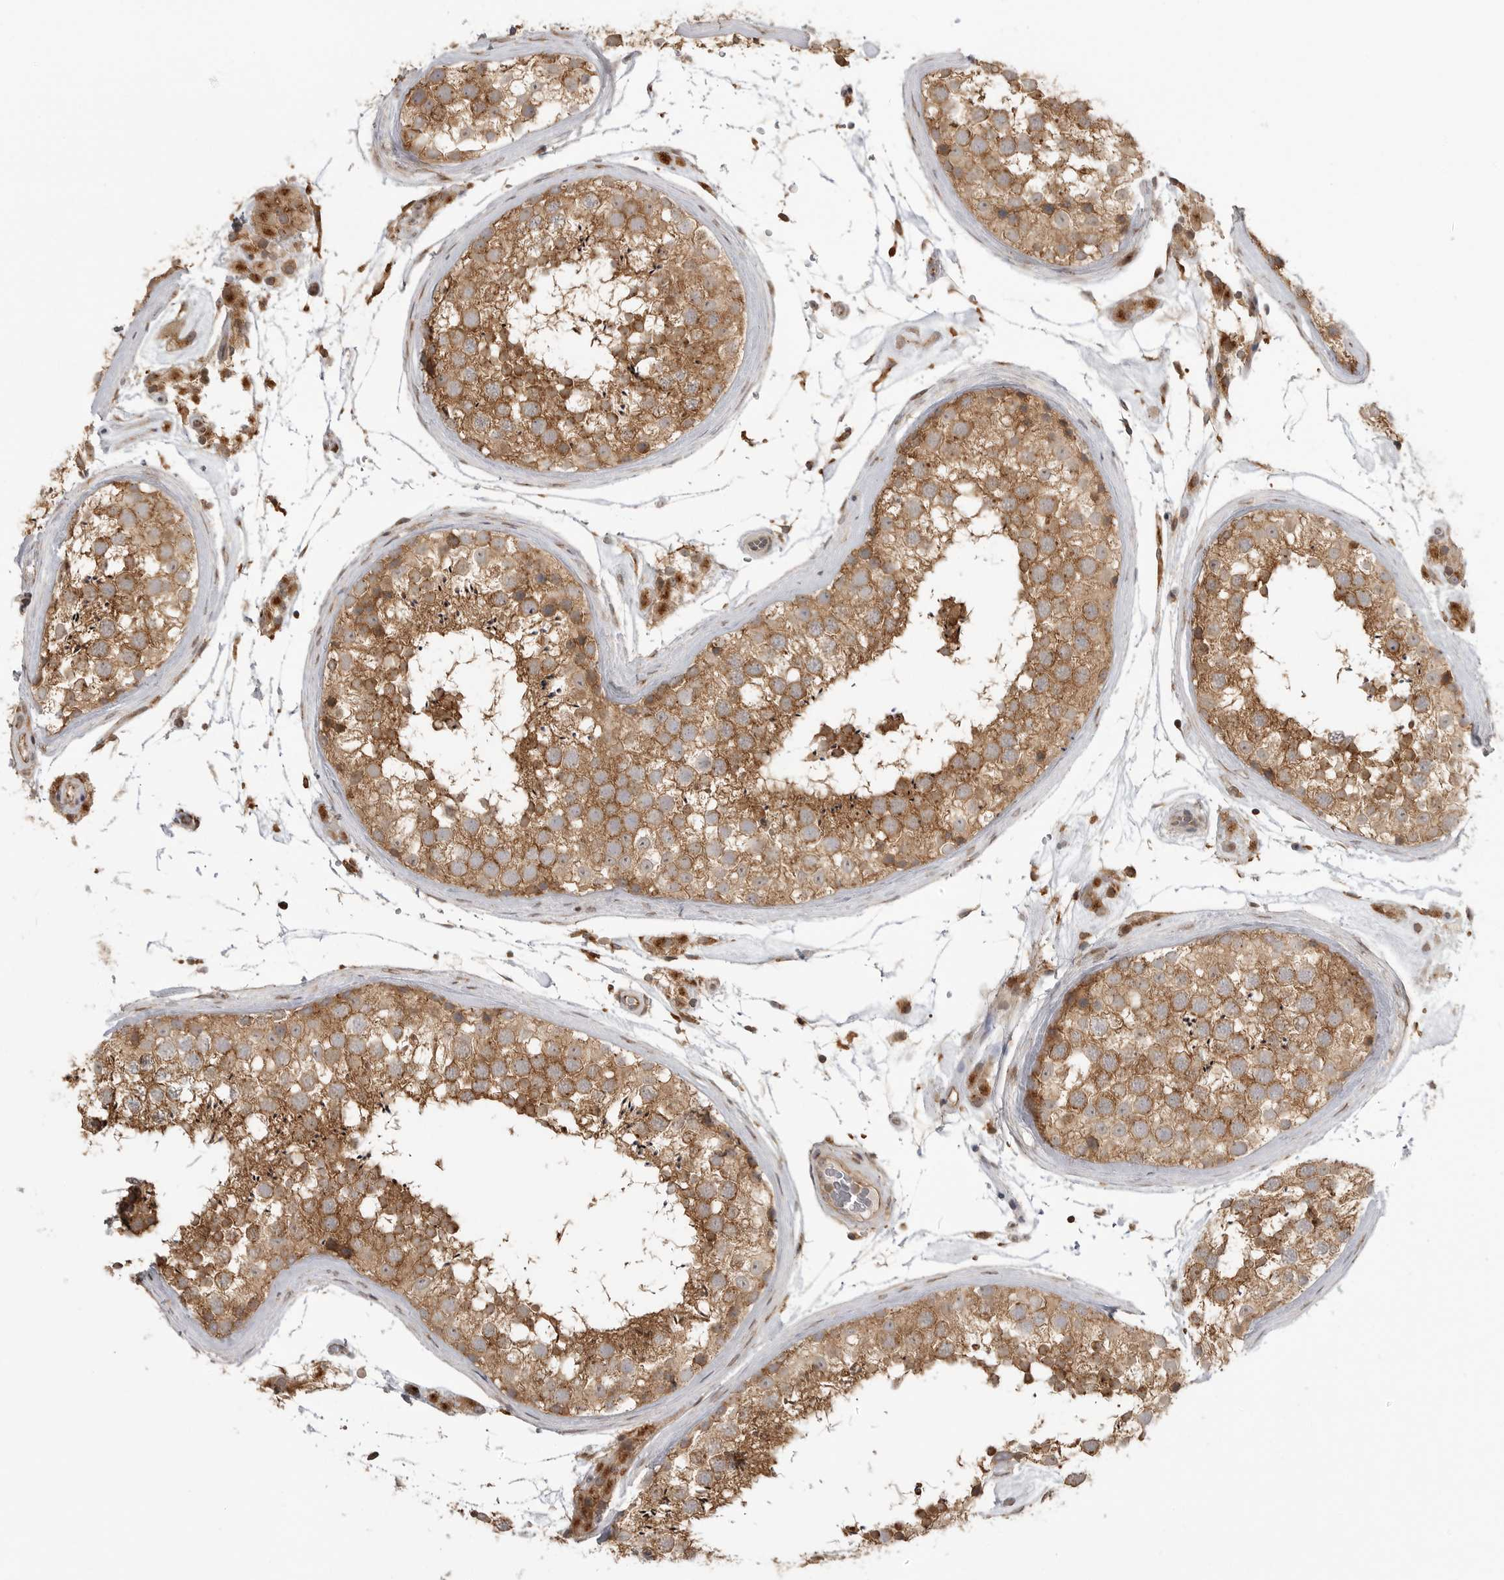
{"staining": {"intensity": "moderate", "quantity": ">75%", "location": "cytoplasmic/membranous"}, "tissue": "testis", "cell_type": "Cells in seminiferous ducts", "image_type": "normal", "snomed": [{"axis": "morphology", "description": "Normal tissue, NOS"}, {"axis": "topography", "description": "Testis"}], "caption": "High-magnification brightfield microscopy of benign testis stained with DAB (3,3'-diaminobenzidine) (brown) and counterstained with hematoxylin (blue). cells in seminiferous ducts exhibit moderate cytoplasmic/membranous staining is identified in about>75% of cells.", "gene": "FAT3", "patient": {"sex": "male", "age": 46}}